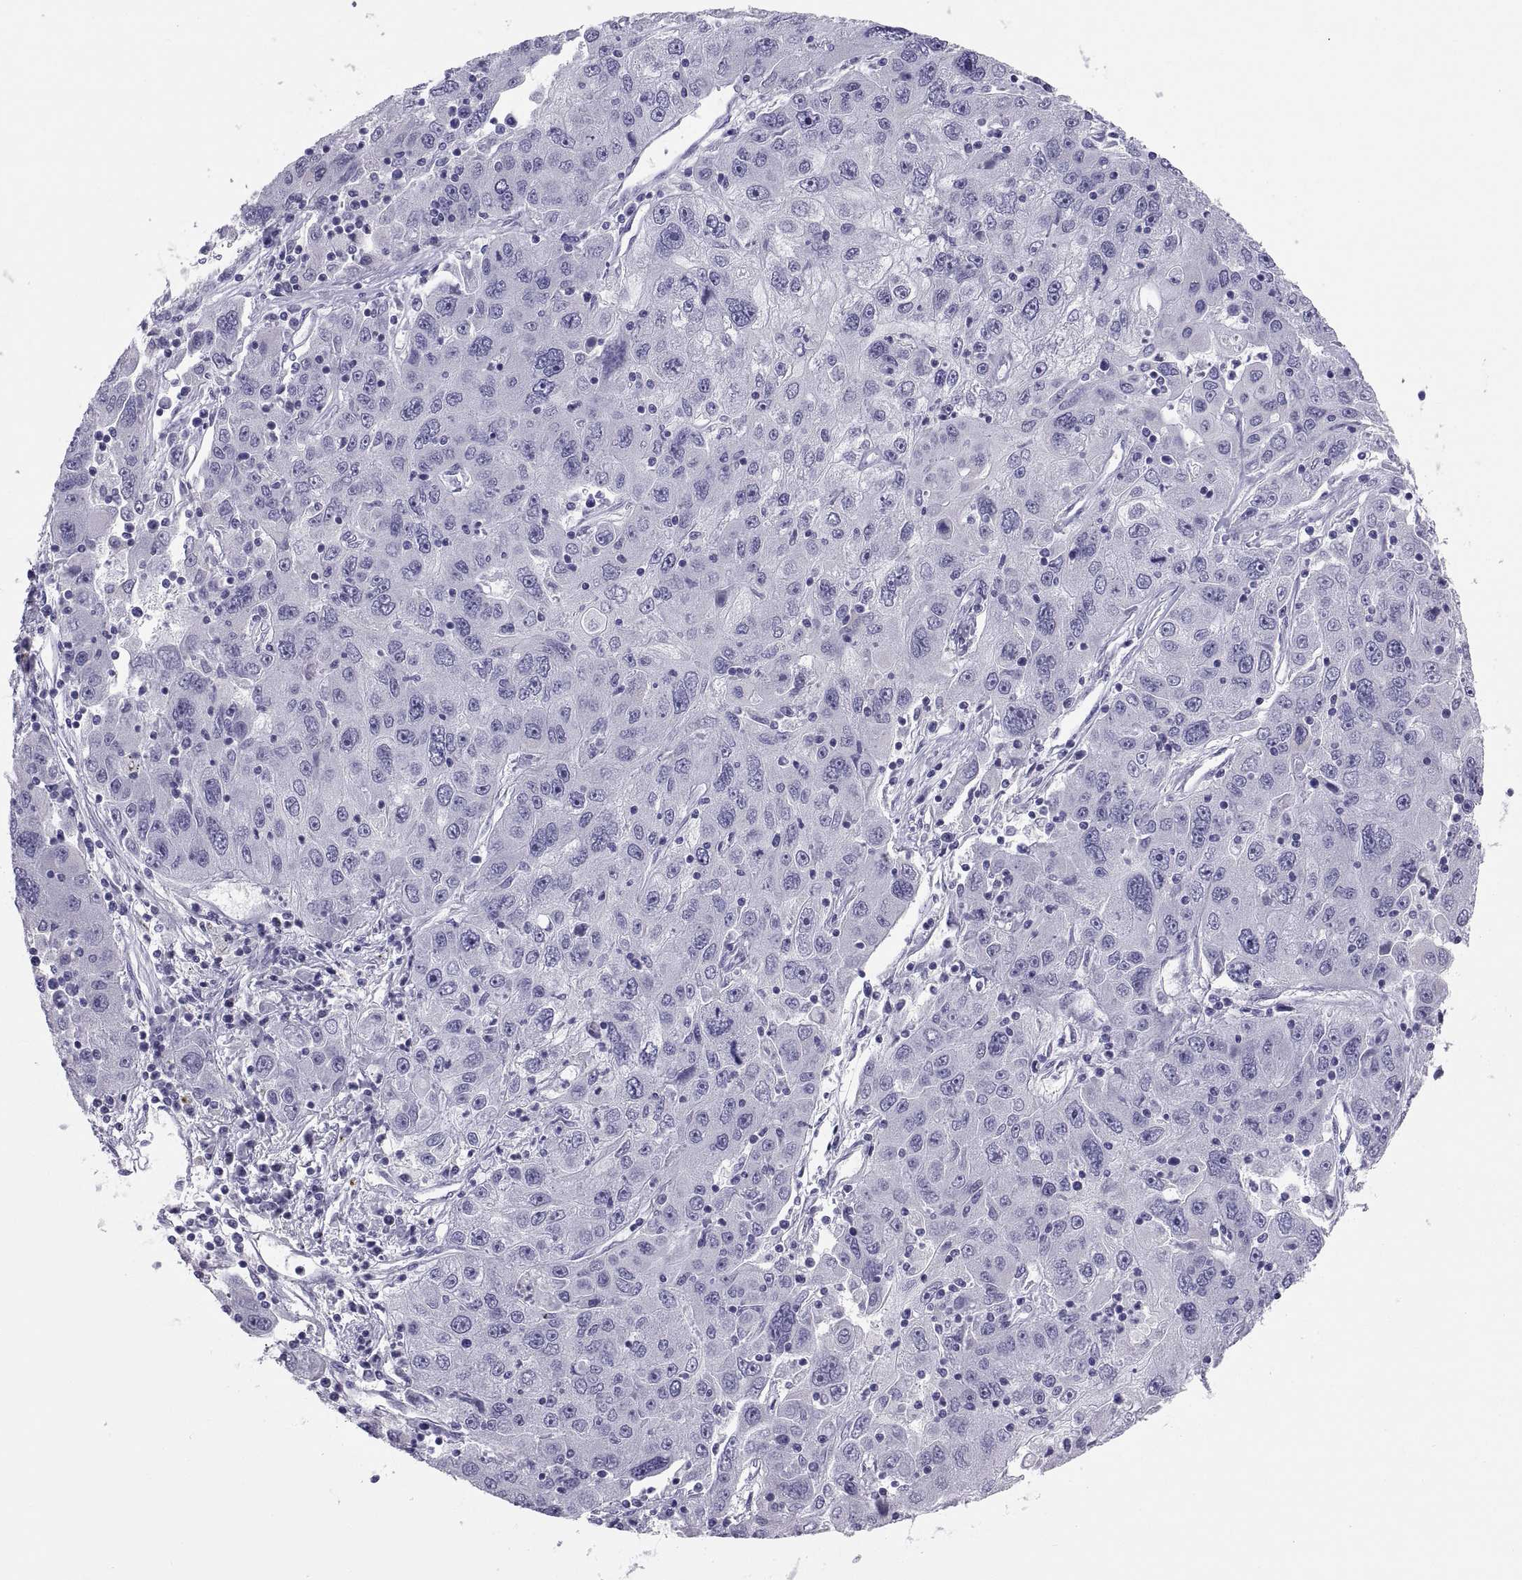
{"staining": {"intensity": "negative", "quantity": "none", "location": "none"}, "tissue": "stomach cancer", "cell_type": "Tumor cells", "image_type": "cancer", "snomed": [{"axis": "morphology", "description": "Adenocarcinoma, NOS"}, {"axis": "topography", "description": "Stomach"}], "caption": "Histopathology image shows no protein expression in tumor cells of stomach adenocarcinoma tissue.", "gene": "FAM170A", "patient": {"sex": "male", "age": 56}}